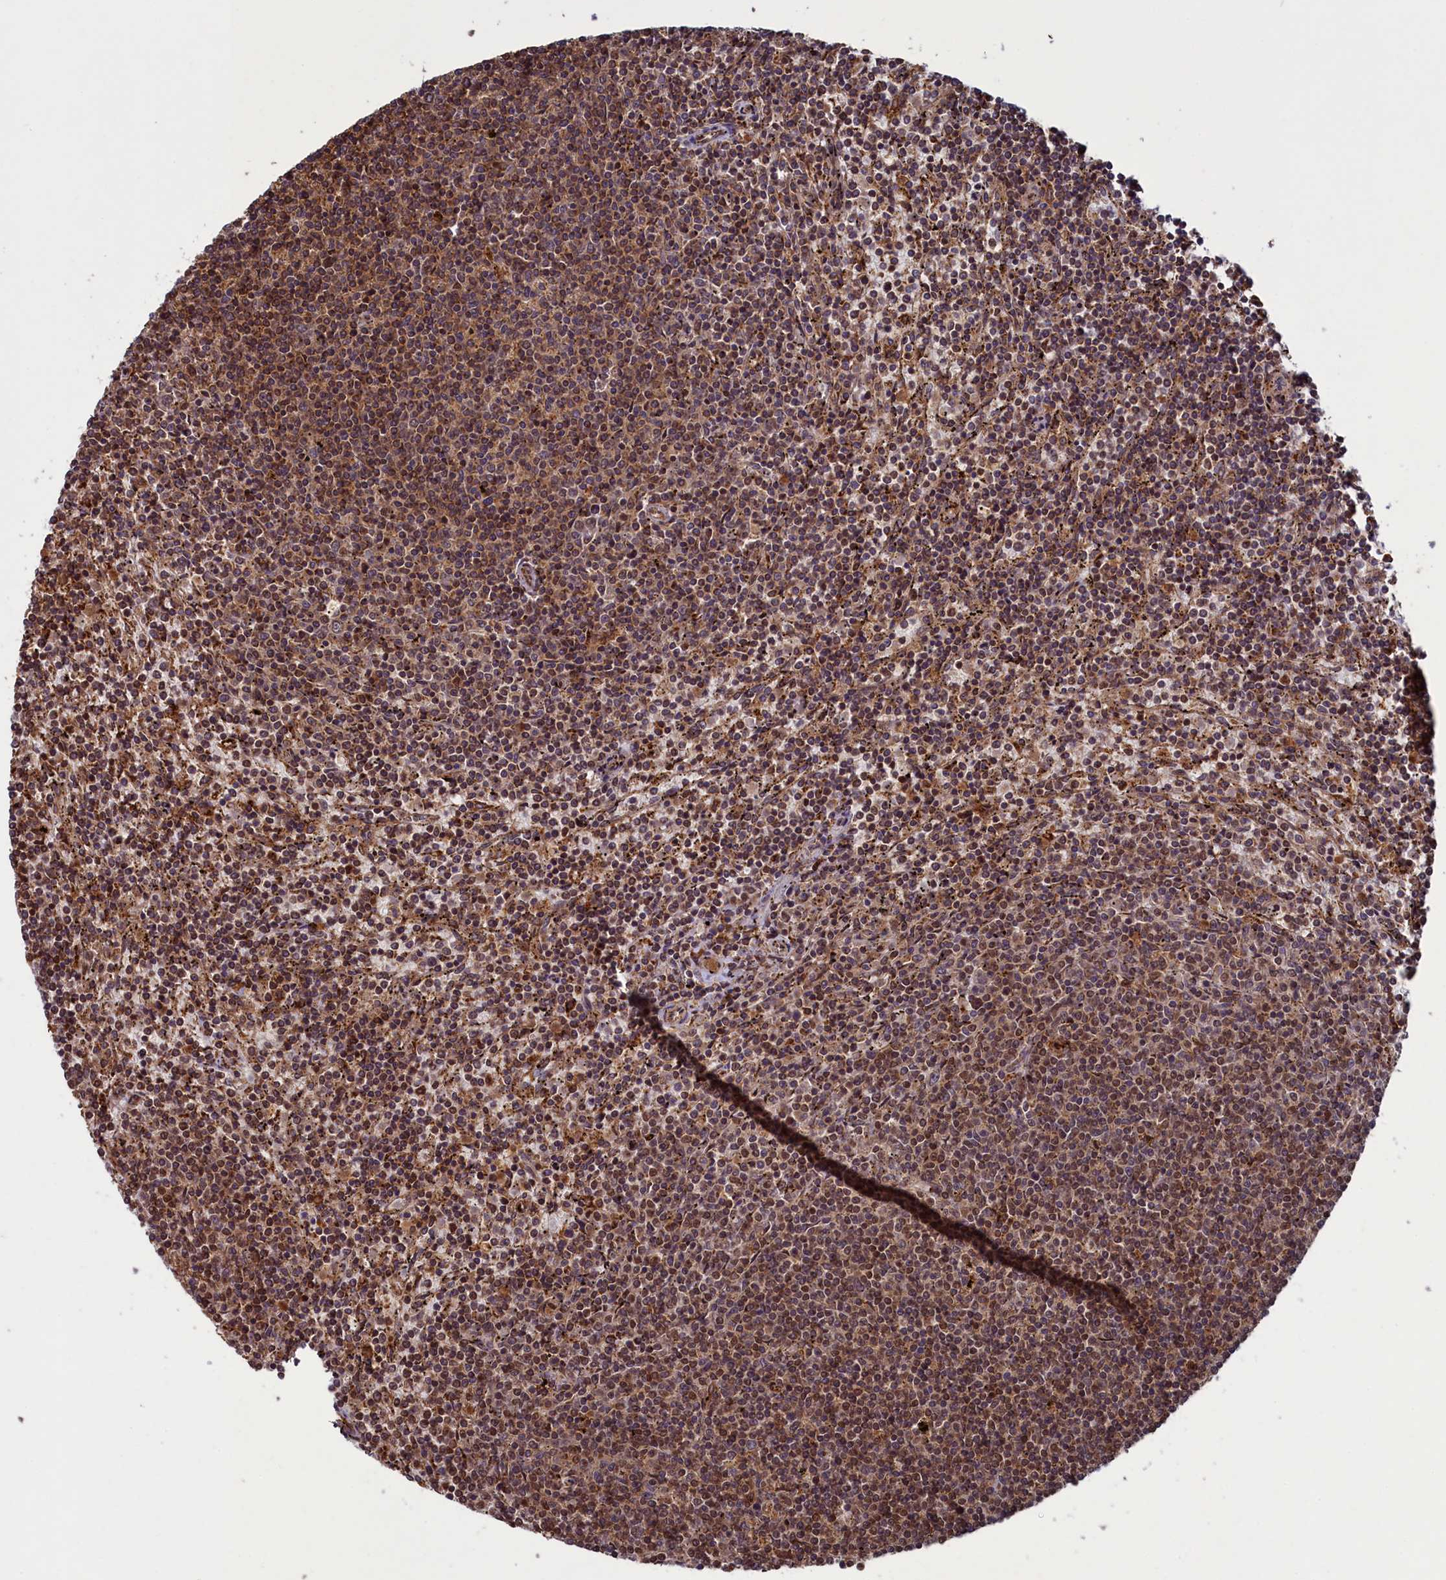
{"staining": {"intensity": "moderate", "quantity": ">75%", "location": "cytoplasmic/membranous,nuclear"}, "tissue": "lymphoma", "cell_type": "Tumor cells", "image_type": "cancer", "snomed": [{"axis": "morphology", "description": "Malignant lymphoma, non-Hodgkin's type, Low grade"}, {"axis": "topography", "description": "Spleen"}], "caption": "Immunohistochemical staining of human malignant lymphoma, non-Hodgkin's type (low-grade) reveals medium levels of moderate cytoplasmic/membranous and nuclear protein staining in approximately >75% of tumor cells.", "gene": "NAE1", "patient": {"sex": "female", "age": 50}}